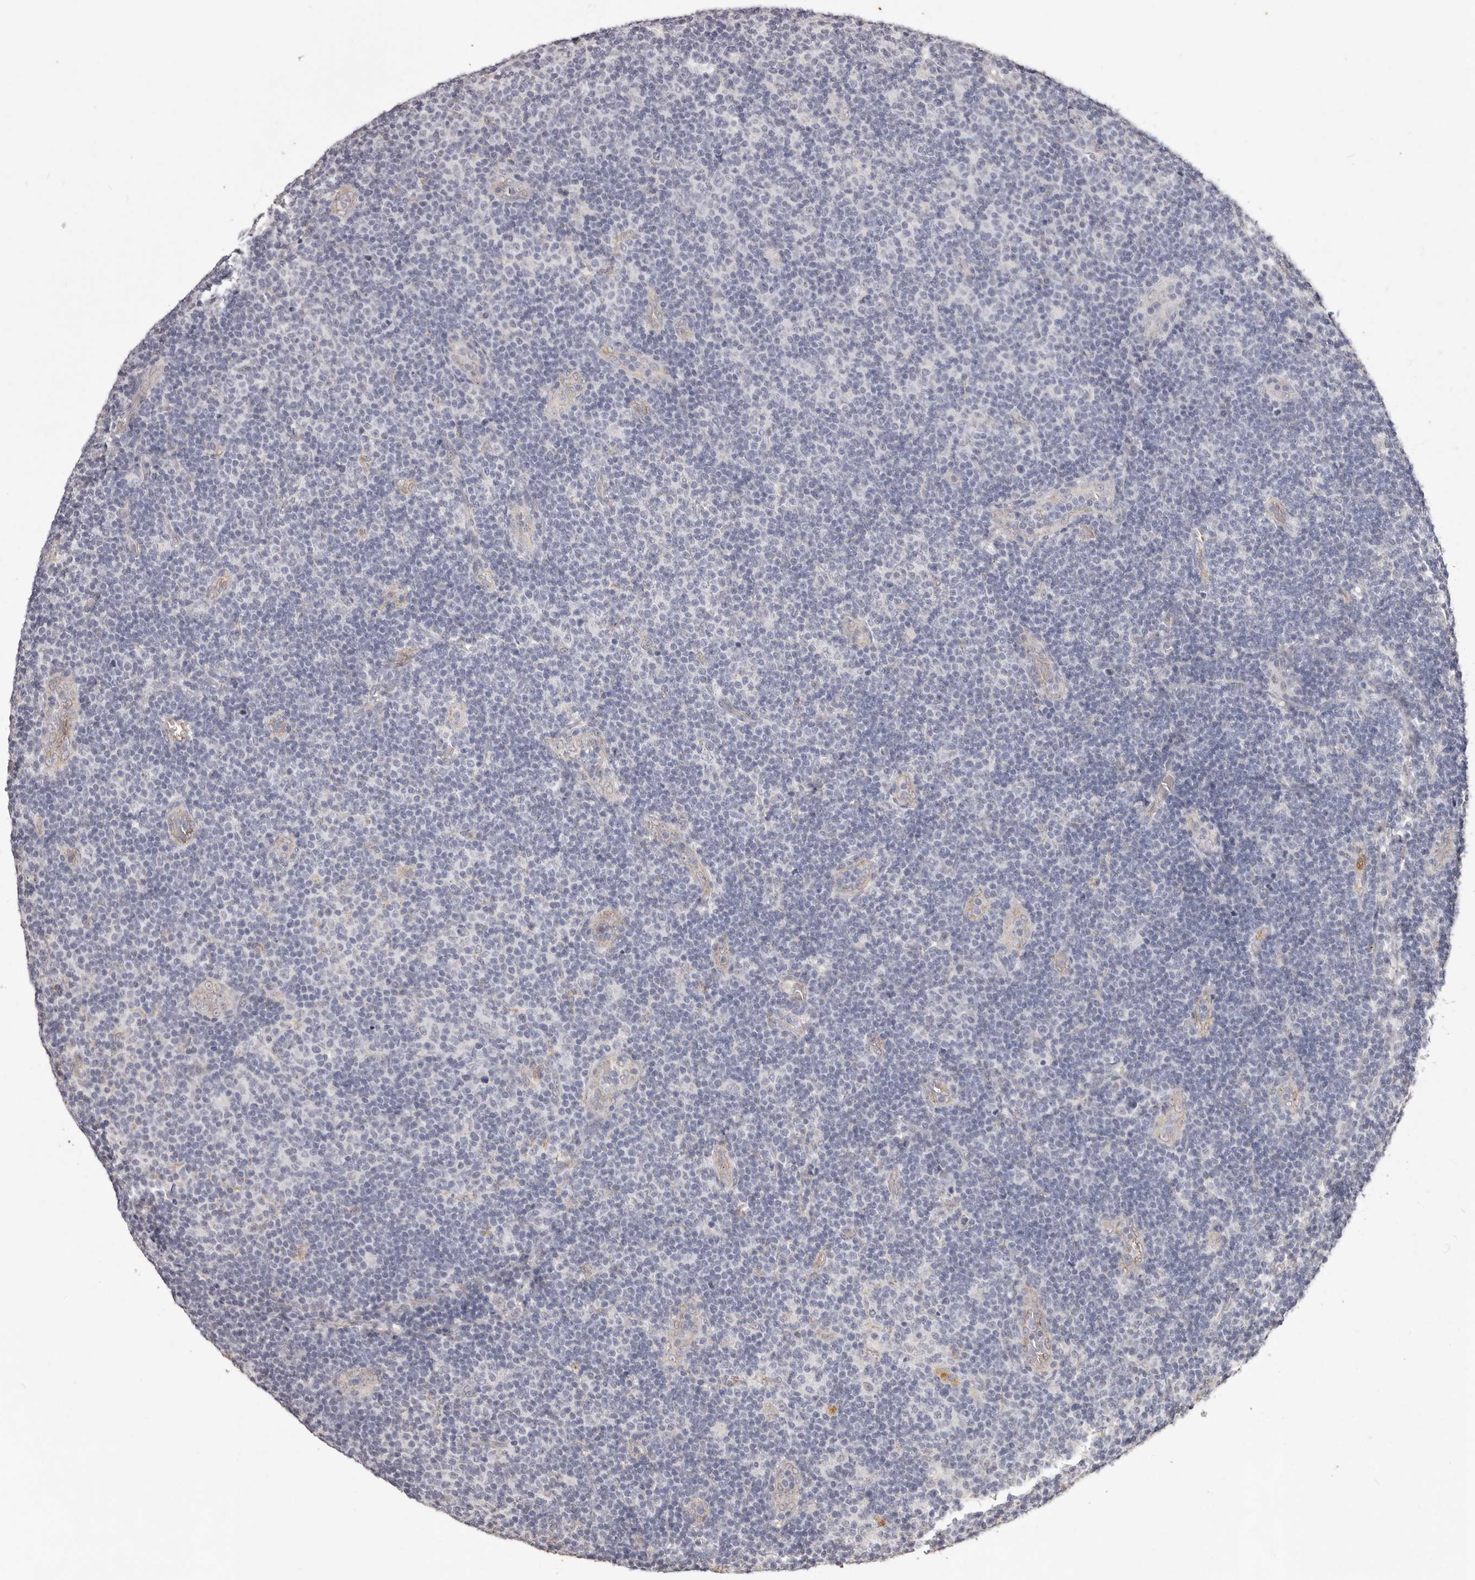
{"staining": {"intensity": "negative", "quantity": "none", "location": "none"}, "tissue": "lymphoma", "cell_type": "Tumor cells", "image_type": "cancer", "snomed": [{"axis": "morphology", "description": "Malignant lymphoma, non-Hodgkin's type, Low grade"}, {"axis": "topography", "description": "Lymph node"}], "caption": "Histopathology image shows no protein expression in tumor cells of lymphoma tissue.", "gene": "RPS6KA5", "patient": {"sex": "male", "age": 83}}